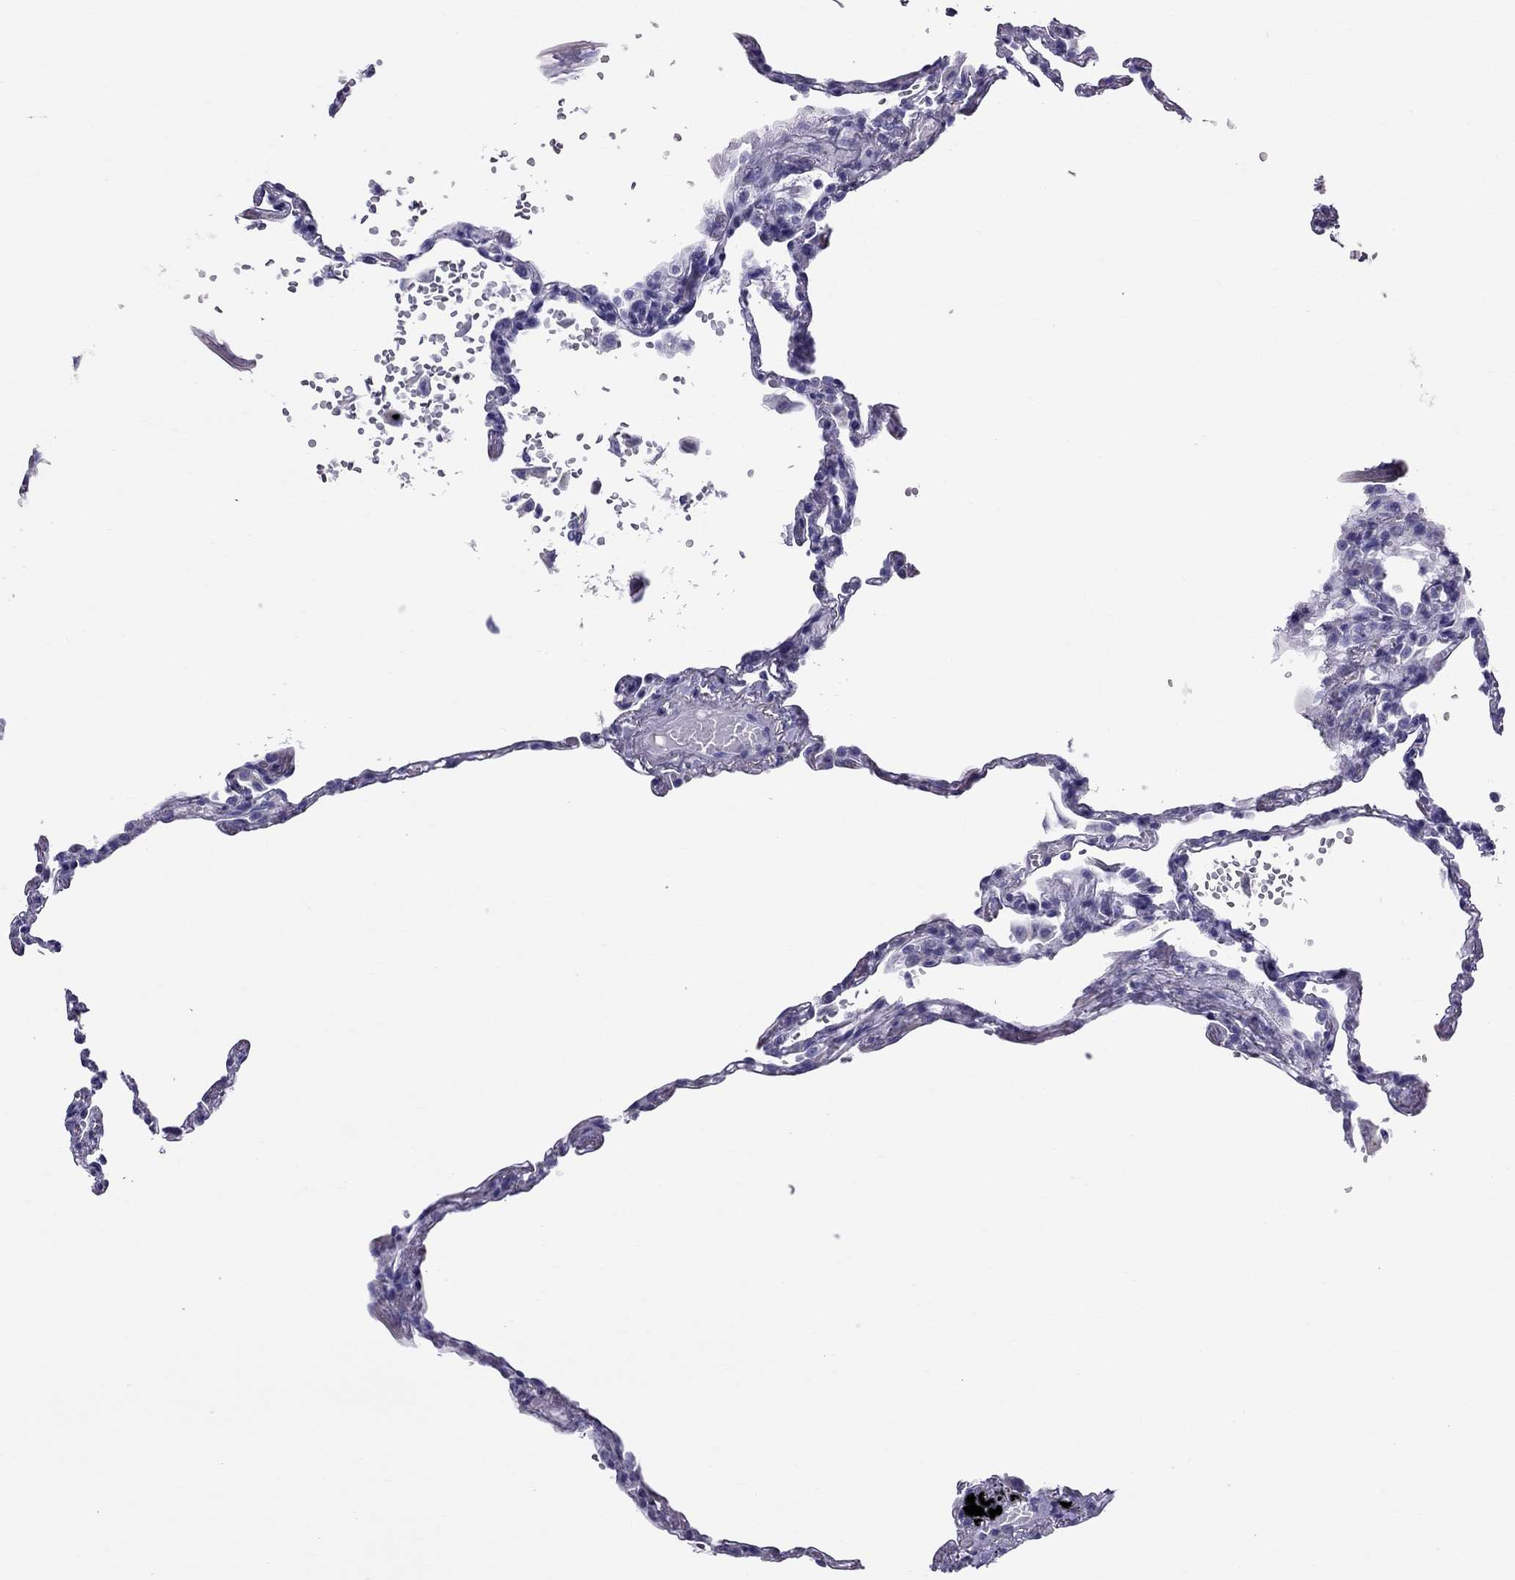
{"staining": {"intensity": "negative", "quantity": "none", "location": "none"}, "tissue": "lung", "cell_type": "Alveolar cells", "image_type": "normal", "snomed": [{"axis": "morphology", "description": "Normal tissue, NOS"}, {"axis": "topography", "description": "Lung"}], "caption": "Image shows no significant protein expression in alveolar cells of normal lung. (Stains: DAB immunohistochemistry (IHC) with hematoxylin counter stain, Microscopy: brightfield microscopy at high magnification).", "gene": "TTLL13", "patient": {"sex": "male", "age": 78}}